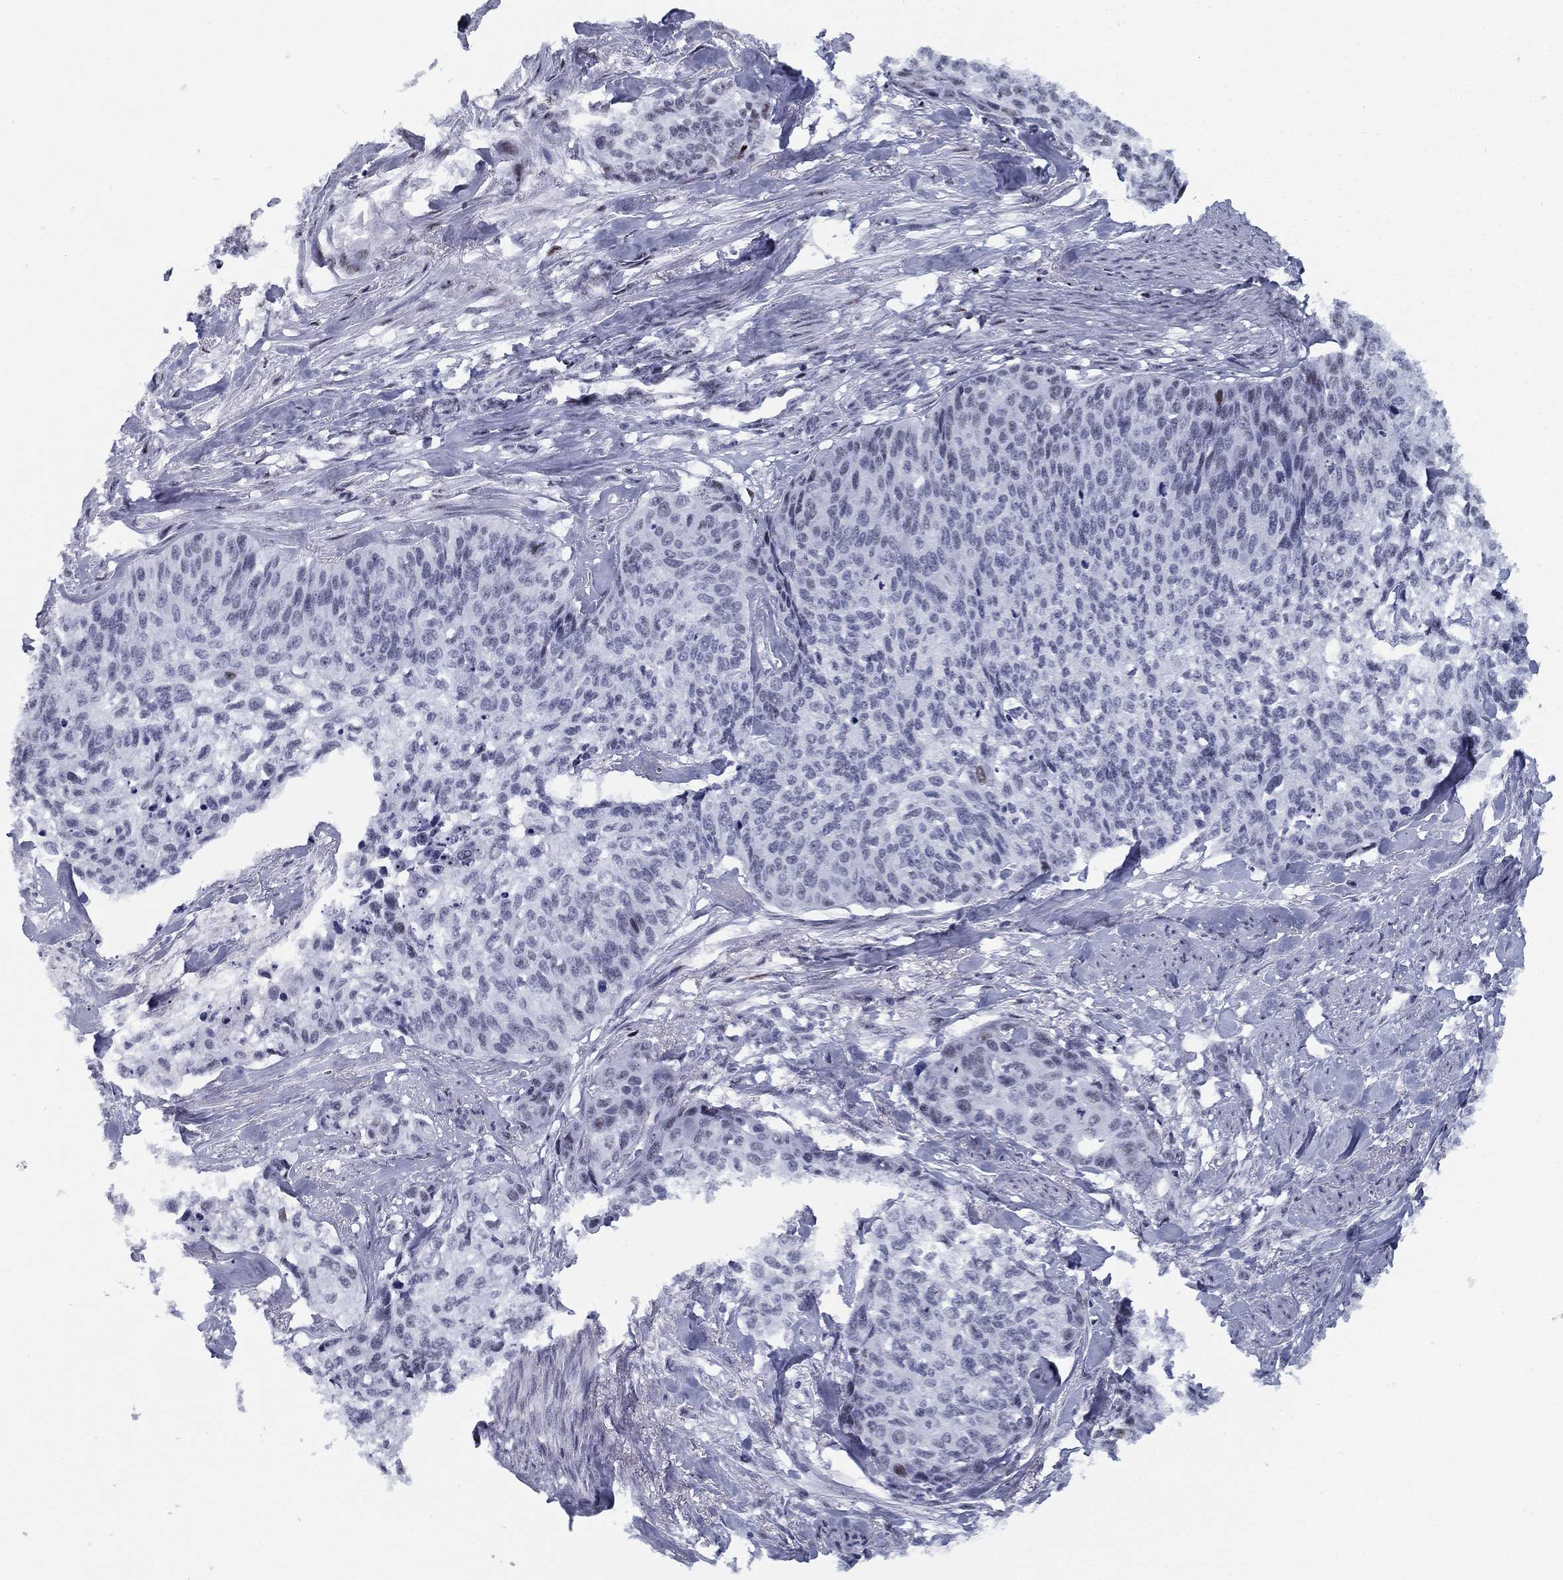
{"staining": {"intensity": "negative", "quantity": "none", "location": "none"}, "tissue": "cervical cancer", "cell_type": "Tumor cells", "image_type": "cancer", "snomed": [{"axis": "morphology", "description": "Squamous cell carcinoma, NOS"}, {"axis": "topography", "description": "Cervix"}], "caption": "Tumor cells are negative for brown protein staining in cervical squamous cell carcinoma.", "gene": "CYB561D2", "patient": {"sex": "female", "age": 58}}